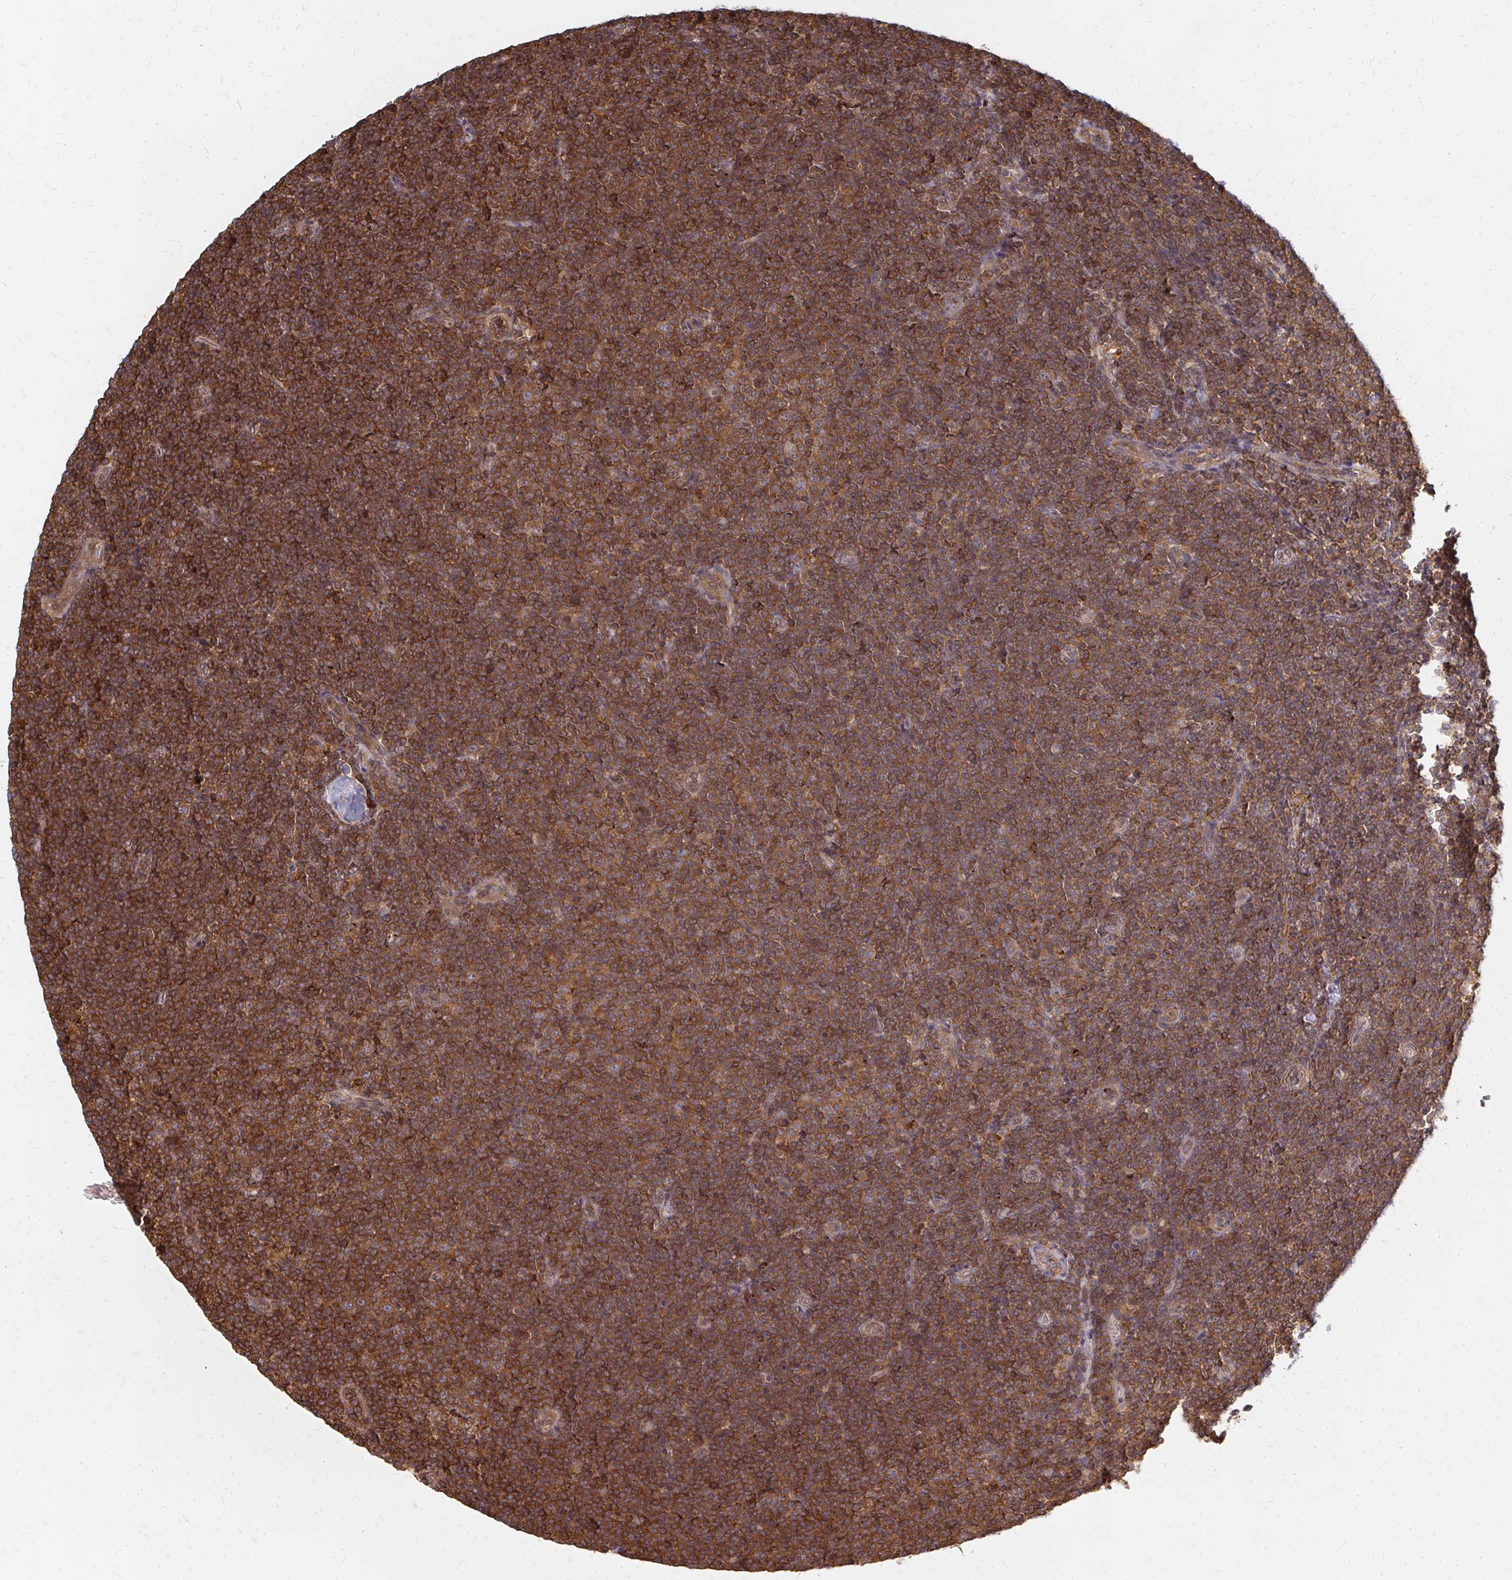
{"staining": {"intensity": "moderate", "quantity": ">75%", "location": "cytoplasmic/membranous"}, "tissue": "lymphoma", "cell_type": "Tumor cells", "image_type": "cancer", "snomed": [{"axis": "morphology", "description": "Malignant lymphoma, non-Hodgkin's type, Low grade"}, {"axis": "topography", "description": "Lymph node"}], "caption": "An immunohistochemistry image of tumor tissue is shown. Protein staining in brown shows moderate cytoplasmic/membranous positivity in lymphoma within tumor cells.", "gene": "ZNF285", "patient": {"sex": "male", "age": 48}}